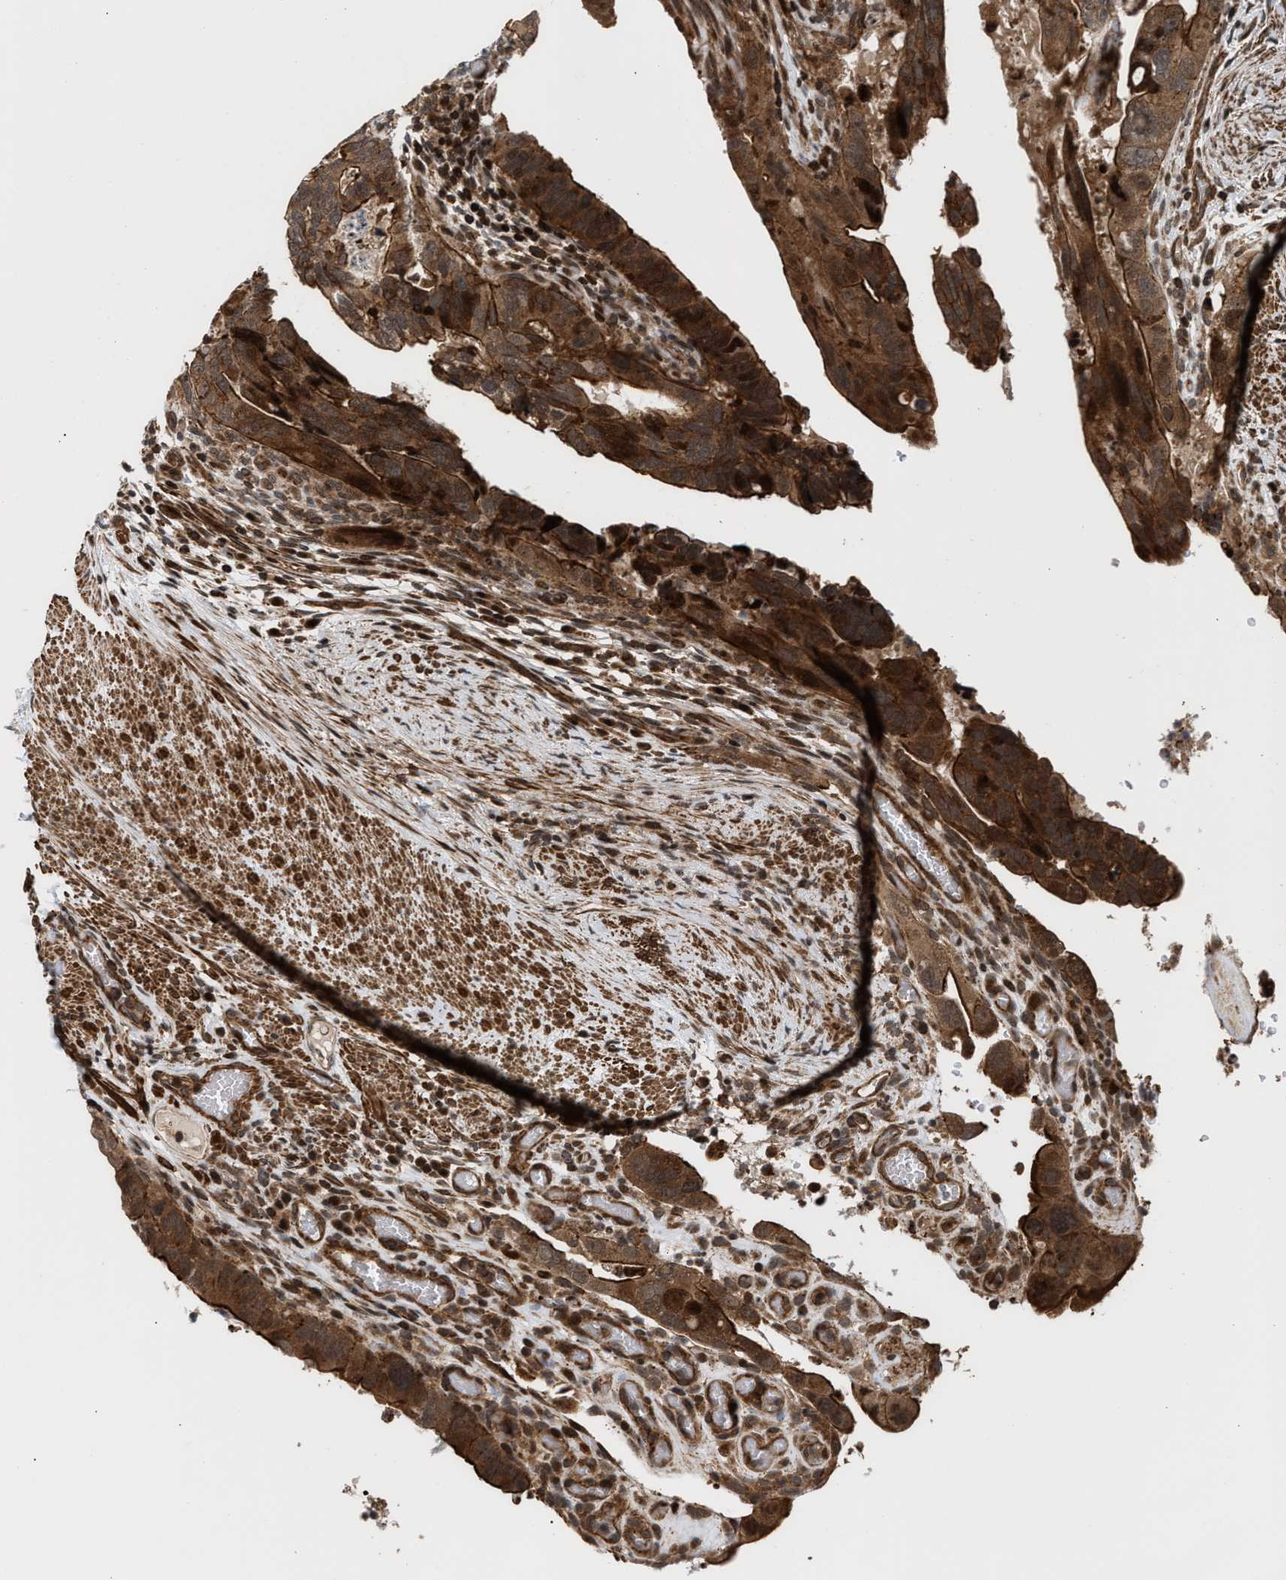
{"staining": {"intensity": "moderate", "quantity": ">75%", "location": "cytoplasmic/membranous,nuclear"}, "tissue": "colorectal cancer", "cell_type": "Tumor cells", "image_type": "cancer", "snomed": [{"axis": "morphology", "description": "Adenocarcinoma, NOS"}, {"axis": "topography", "description": "Rectum"}], "caption": "Approximately >75% of tumor cells in colorectal adenocarcinoma exhibit moderate cytoplasmic/membranous and nuclear protein staining as visualized by brown immunohistochemical staining.", "gene": "STAU2", "patient": {"sex": "male", "age": 53}}